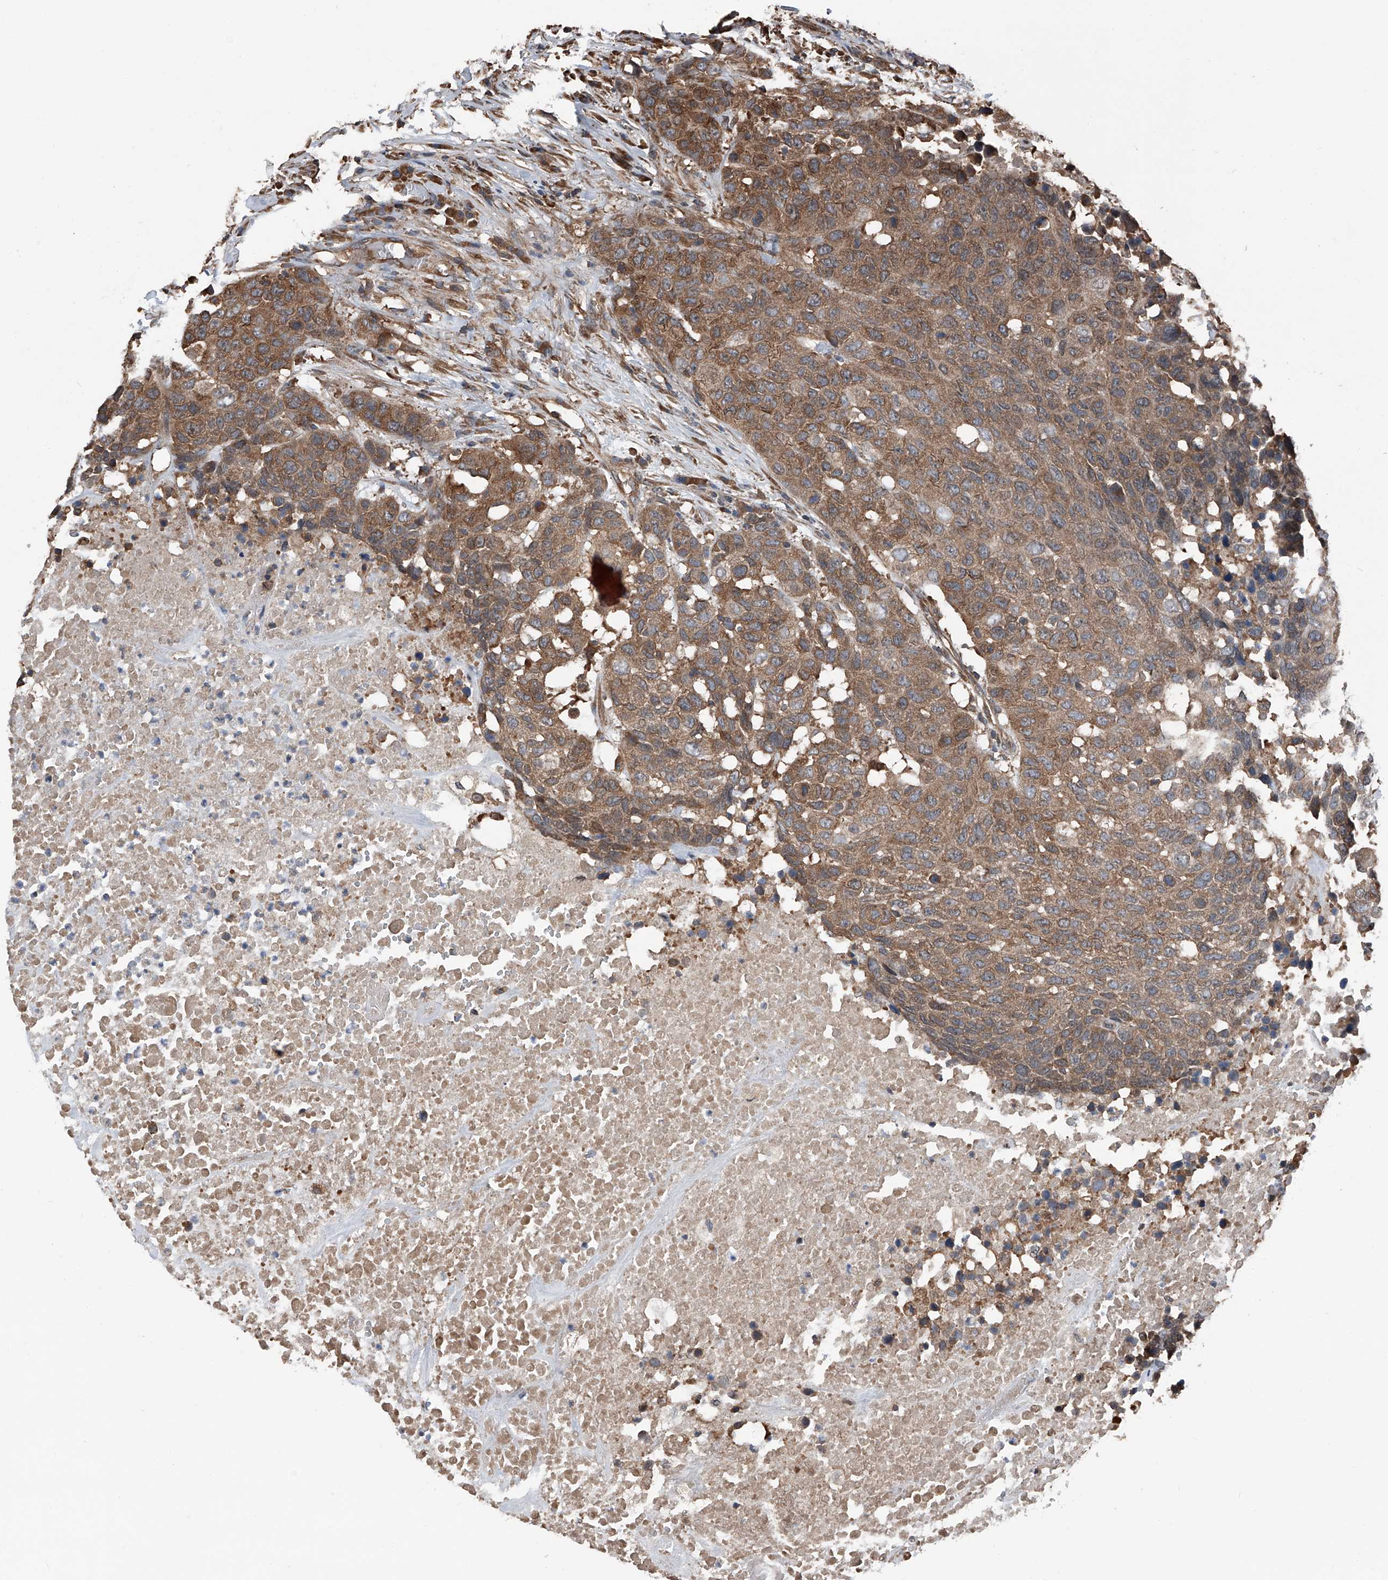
{"staining": {"intensity": "moderate", "quantity": ">75%", "location": "cytoplasmic/membranous"}, "tissue": "head and neck cancer", "cell_type": "Tumor cells", "image_type": "cancer", "snomed": [{"axis": "morphology", "description": "Squamous cell carcinoma, NOS"}, {"axis": "topography", "description": "Head-Neck"}], "caption": "Human squamous cell carcinoma (head and neck) stained with a brown dye shows moderate cytoplasmic/membranous positive staining in about >75% of tumor cells.", "gene": "KCNJ2", "patient": {"sex": "male", "age": 66}}